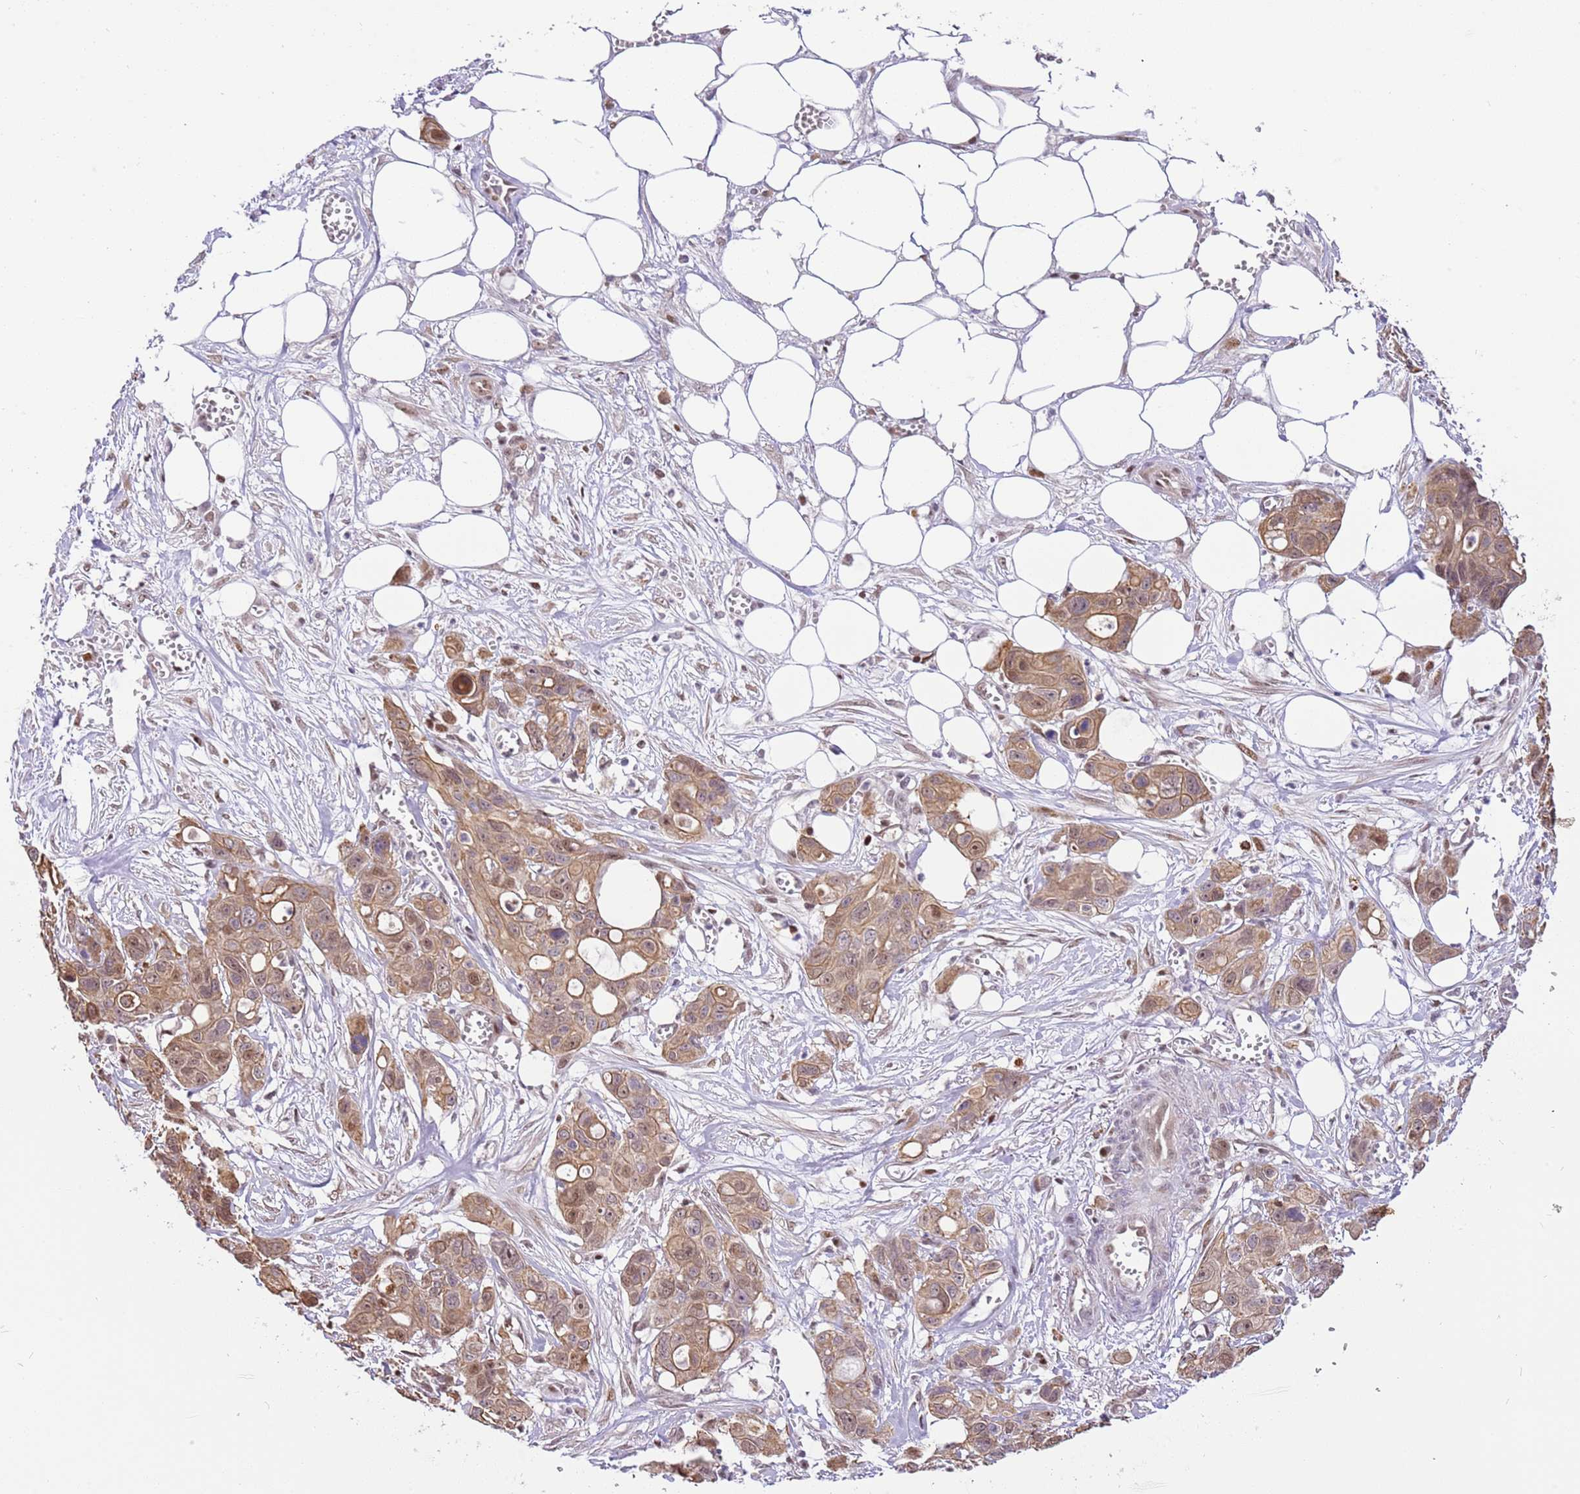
{"staining": {"intensity": "moderate", "quantity": ">75%", "location": "cytoplasmic/membranous,nuclear"}, "tissue": "ovarian cancer", "cell_type": "Tumor cells", "image_type": "cancer", "snomed": [{"axis": "morphology", "description": "Cystadenocarcinoma, mucinous, NOS"}, {"axis": "topography", "description": "Ovary"}], "caption": "Tumor cells reveal moderate cytoplasmic/membranous and nuclear staining in approximately >75% of cells in ovarian cancer.", "gene": "RFK", "patient": {"sex": "female", "age": 70}}